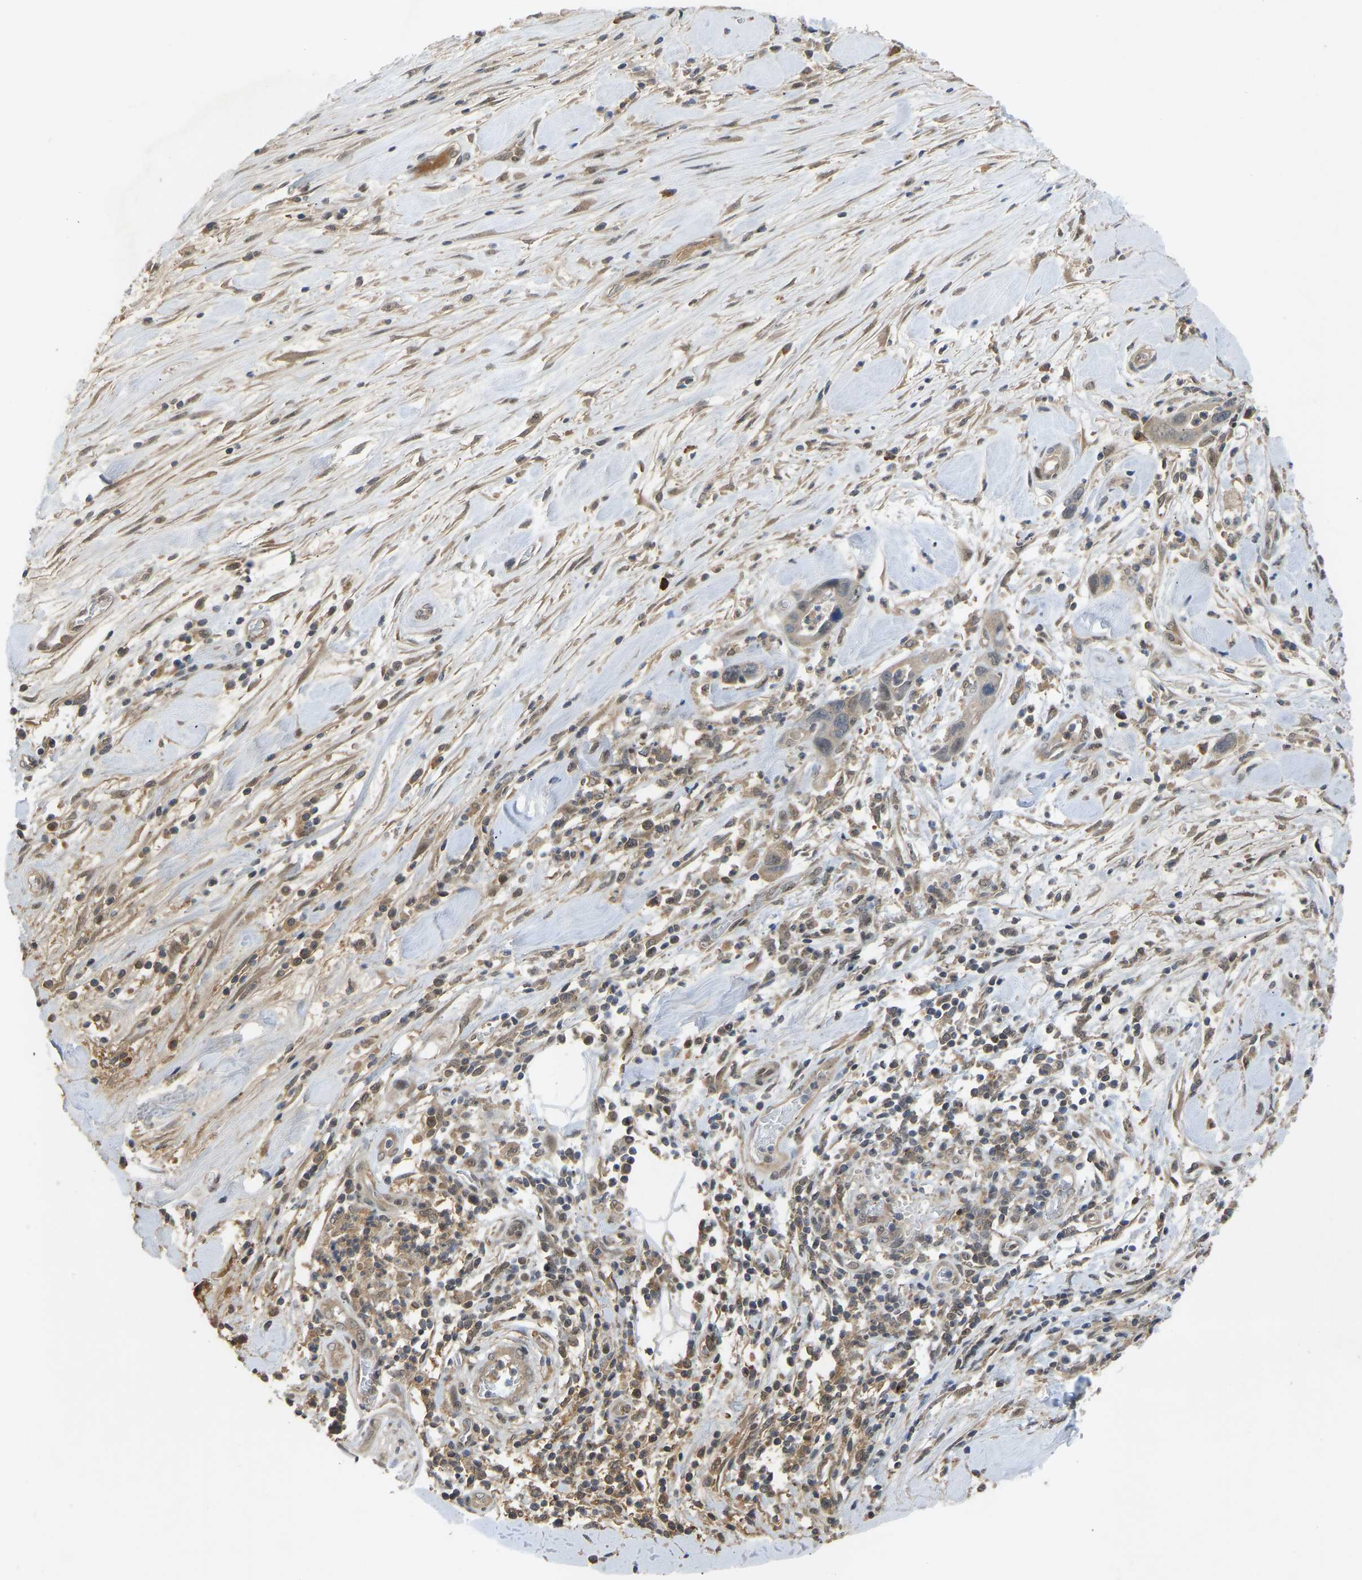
{"staining": {"intensity": "weak", "quantity": "<25%", "location": "cytoplasmic/membranous,nuclear"}, "tissue": "pancreatic cancer", "cell_type": "Tumor cells", "image_type": "cancer", "snomed": [{"axis": "morphology", "description": "Adenocarcinoma, NOS"}, {"axis": "topography", "description": "Pancreas"}], "caption": "Immunohistochemistry histopathology image of adenocarcinoma (pancreatic) stained for a protein (brown), which reveals no positivity in tumor cells.", "gene": "ZNF251", "patient": {"sex": "female", "age": 70}}